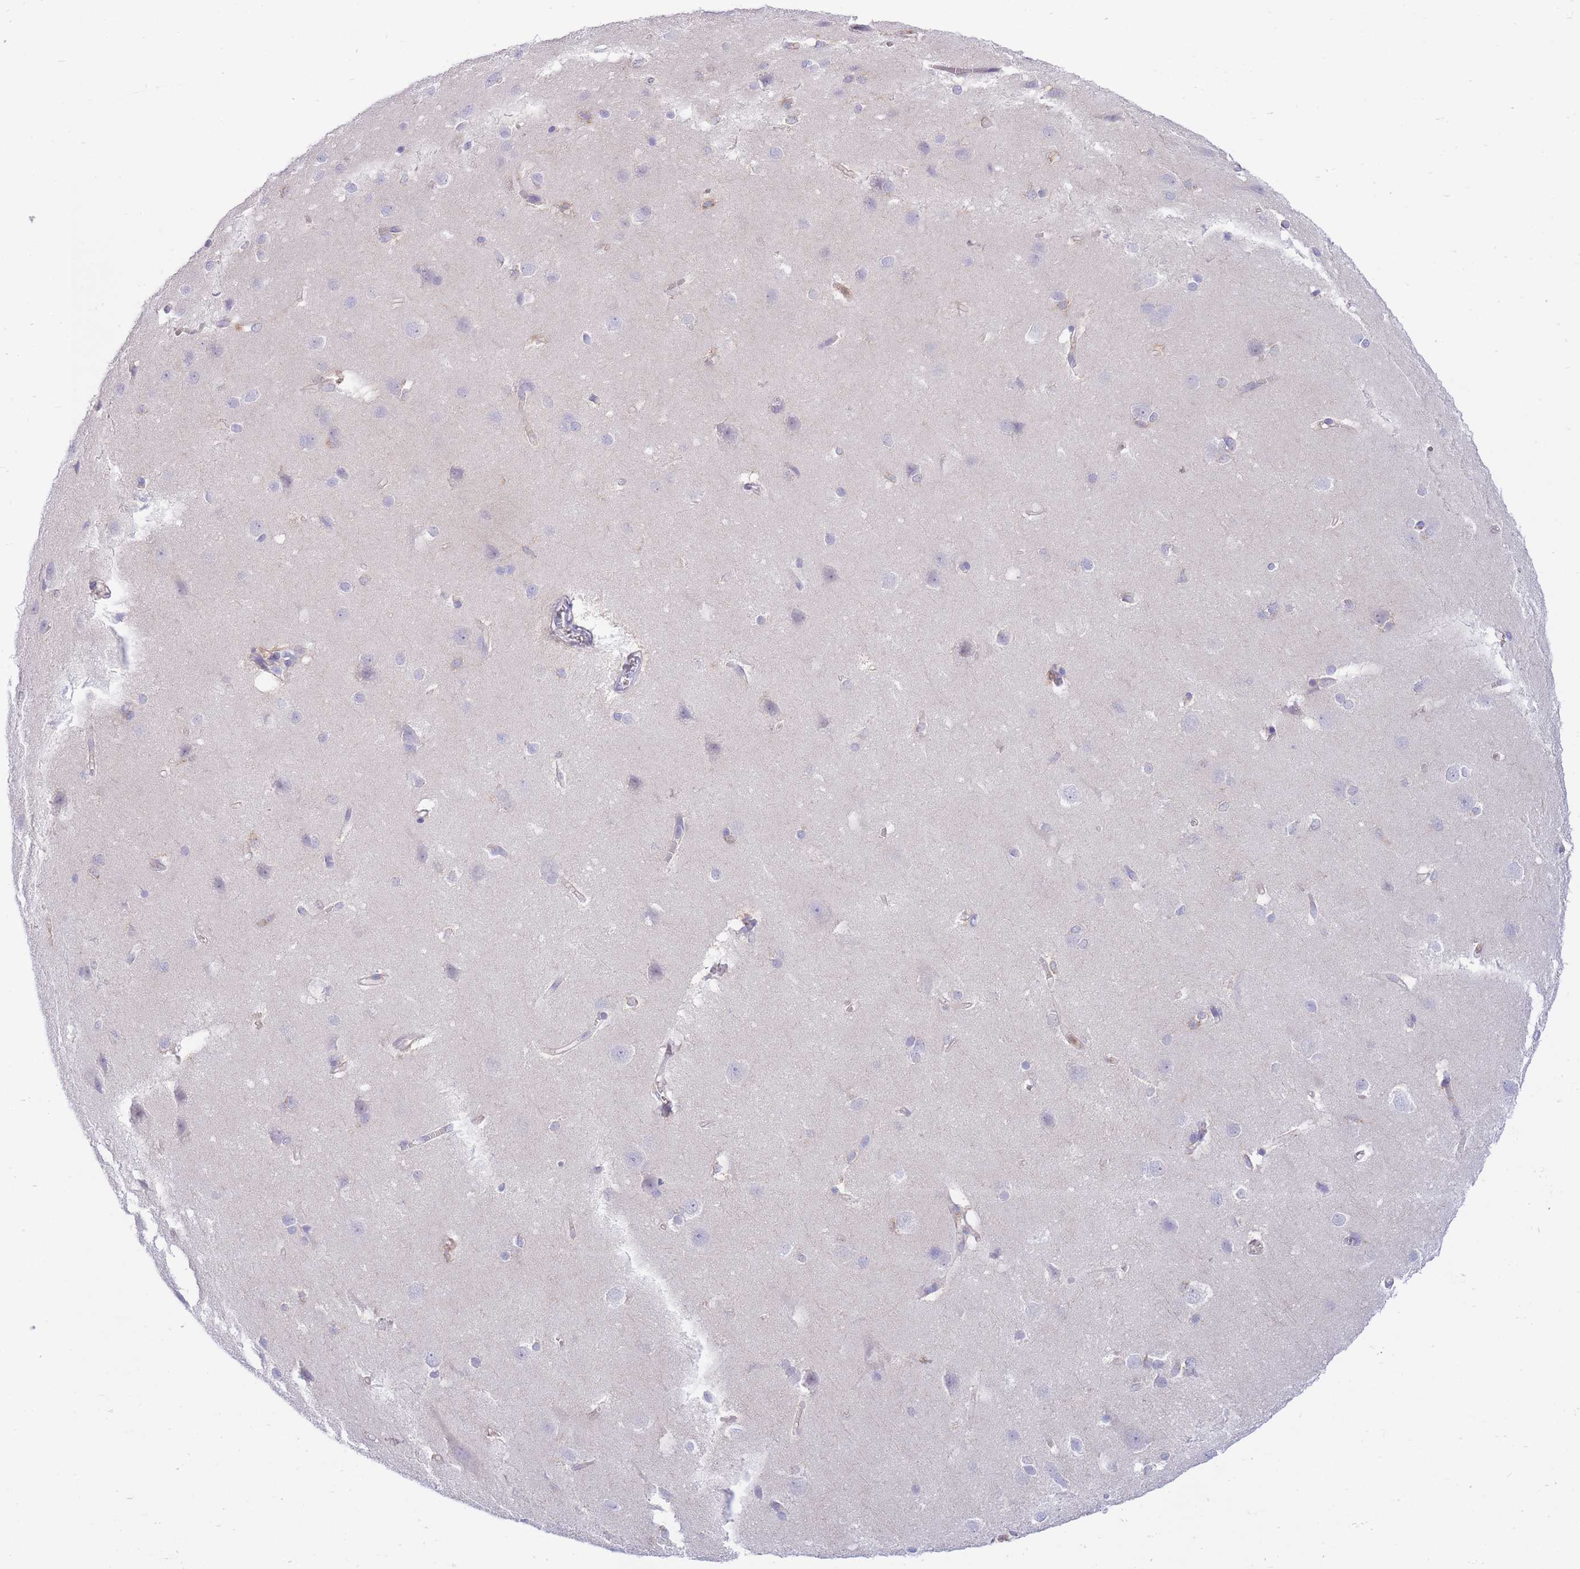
{"staining": {"intensity": "weak", "quantity": ">75%", "location": "cytoplasmic/membranous"}, "tissue": "cerebral cortex", "cell_type": "Endothelial cells", "image_type": "normal", "snomed": [{"axis": "morphology", "description": "Normal tissue, NOS"}, {"axis": "topography", "description": "Cerebral cortex"}], "caption": "Endothelial cells display low levels of weak cytoplasmic/membranous positivity in about >75% of cells in normal human cerebral cortex. The staining is performed using DAB (3,3'-diaminobenzidine) brown chromogen to label protein expression. The nuclei are counter-stained blue using hematoxylin.", "gene": "NAMPT", "patient": {"sex": "male", "age": 37}}